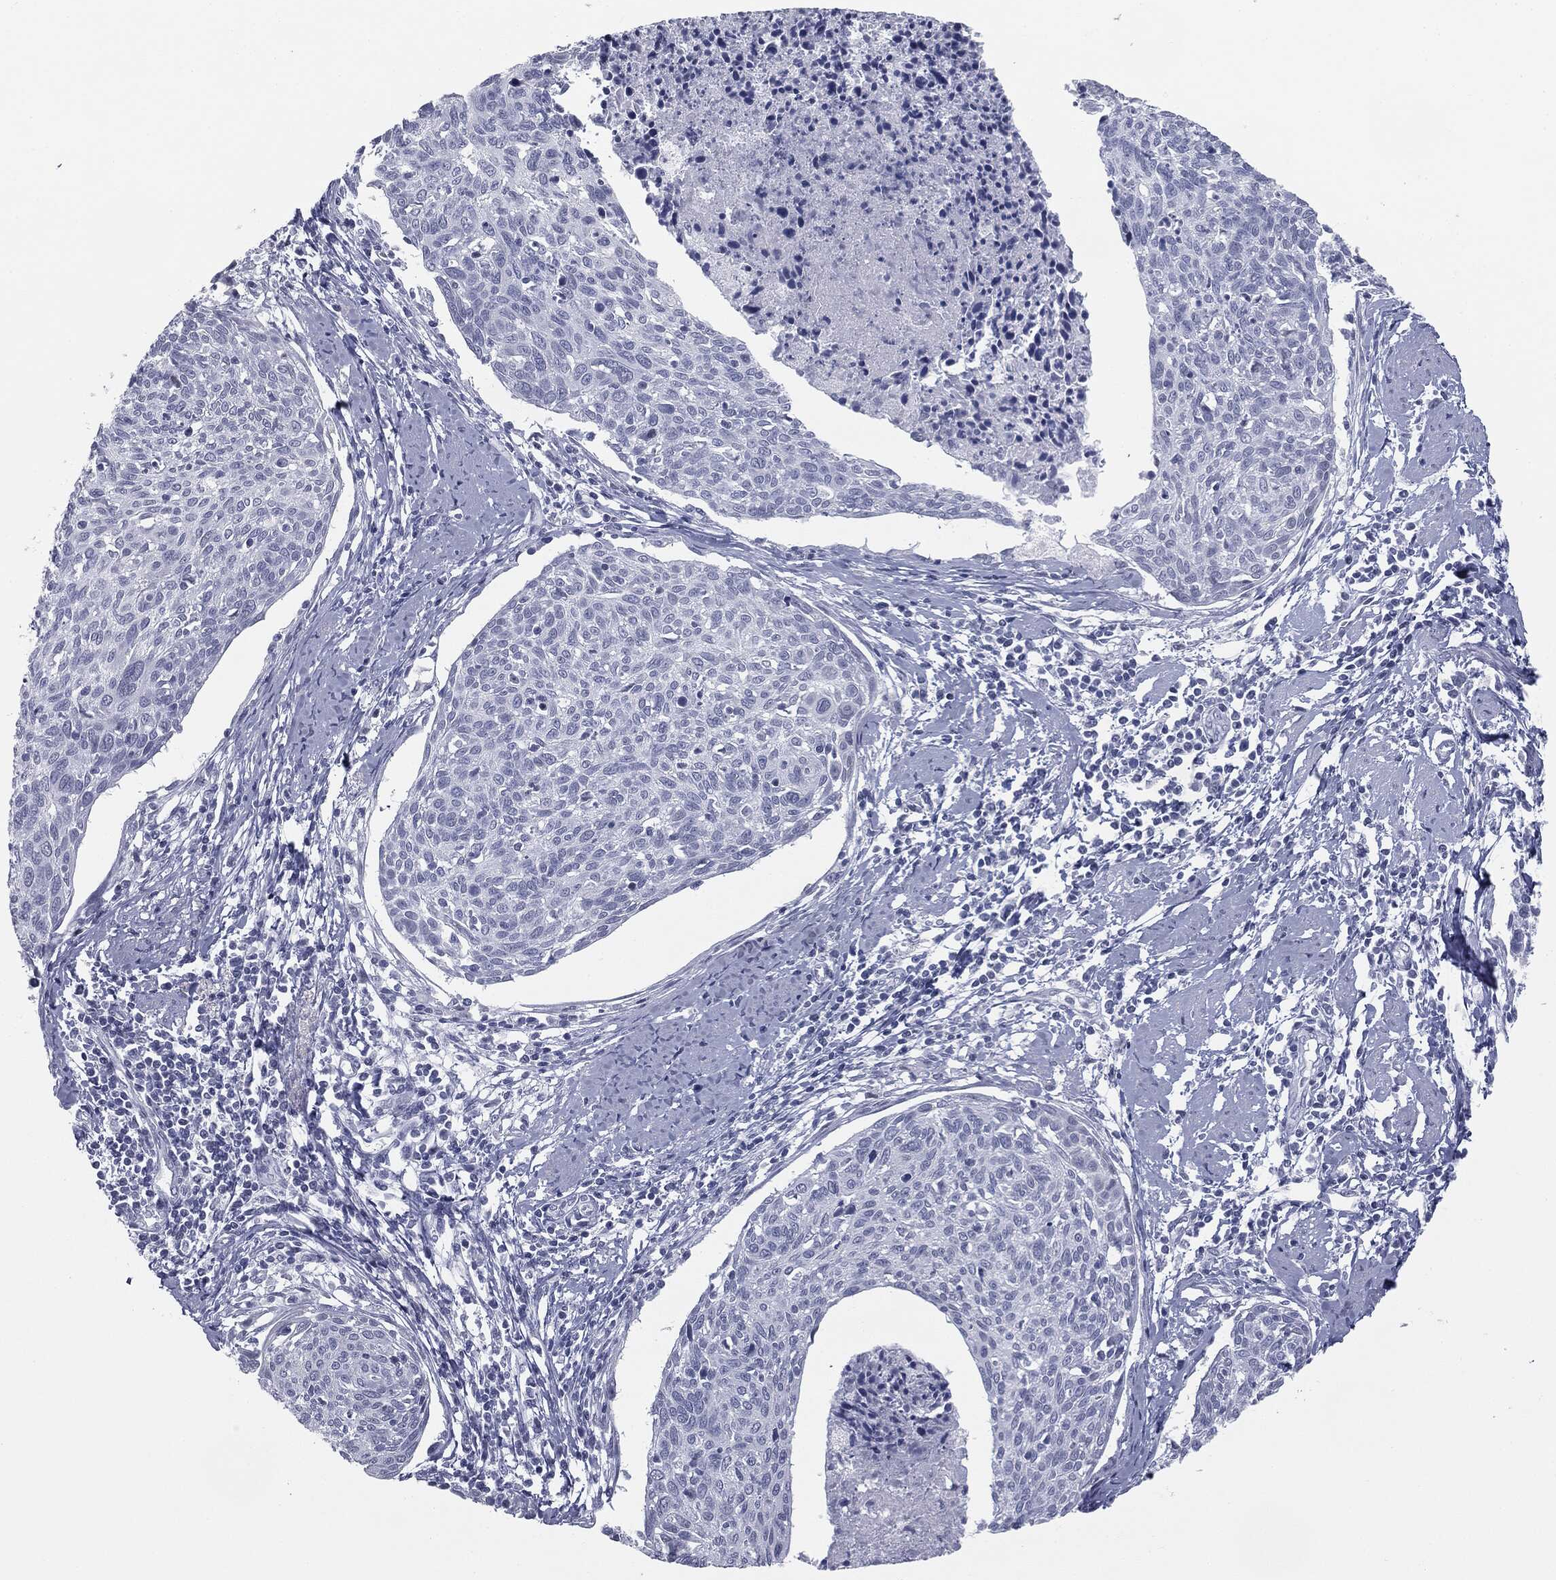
{"staining": {"intensity": "negative", "quantity": "none", "location": "none"}, "tissue": "cervical cancer", "cell_type": "Tumor cells", "image_type": "cancer", "snomed": [{"axis": "morphology", "description": "Squamous cell carcinoma, NOS"}, {"axis": "topography", "description": "Cervix"}], "caption": "Immunohistochemistry (IHC) photomicrograph of neoplastic tissue: cervical cancer (squamous cell carcinoma) stained with DAB displays no significant protein positivity in tumor cells.", "gene": "TPO", "patient": {"sex": "female", "age": 49}}